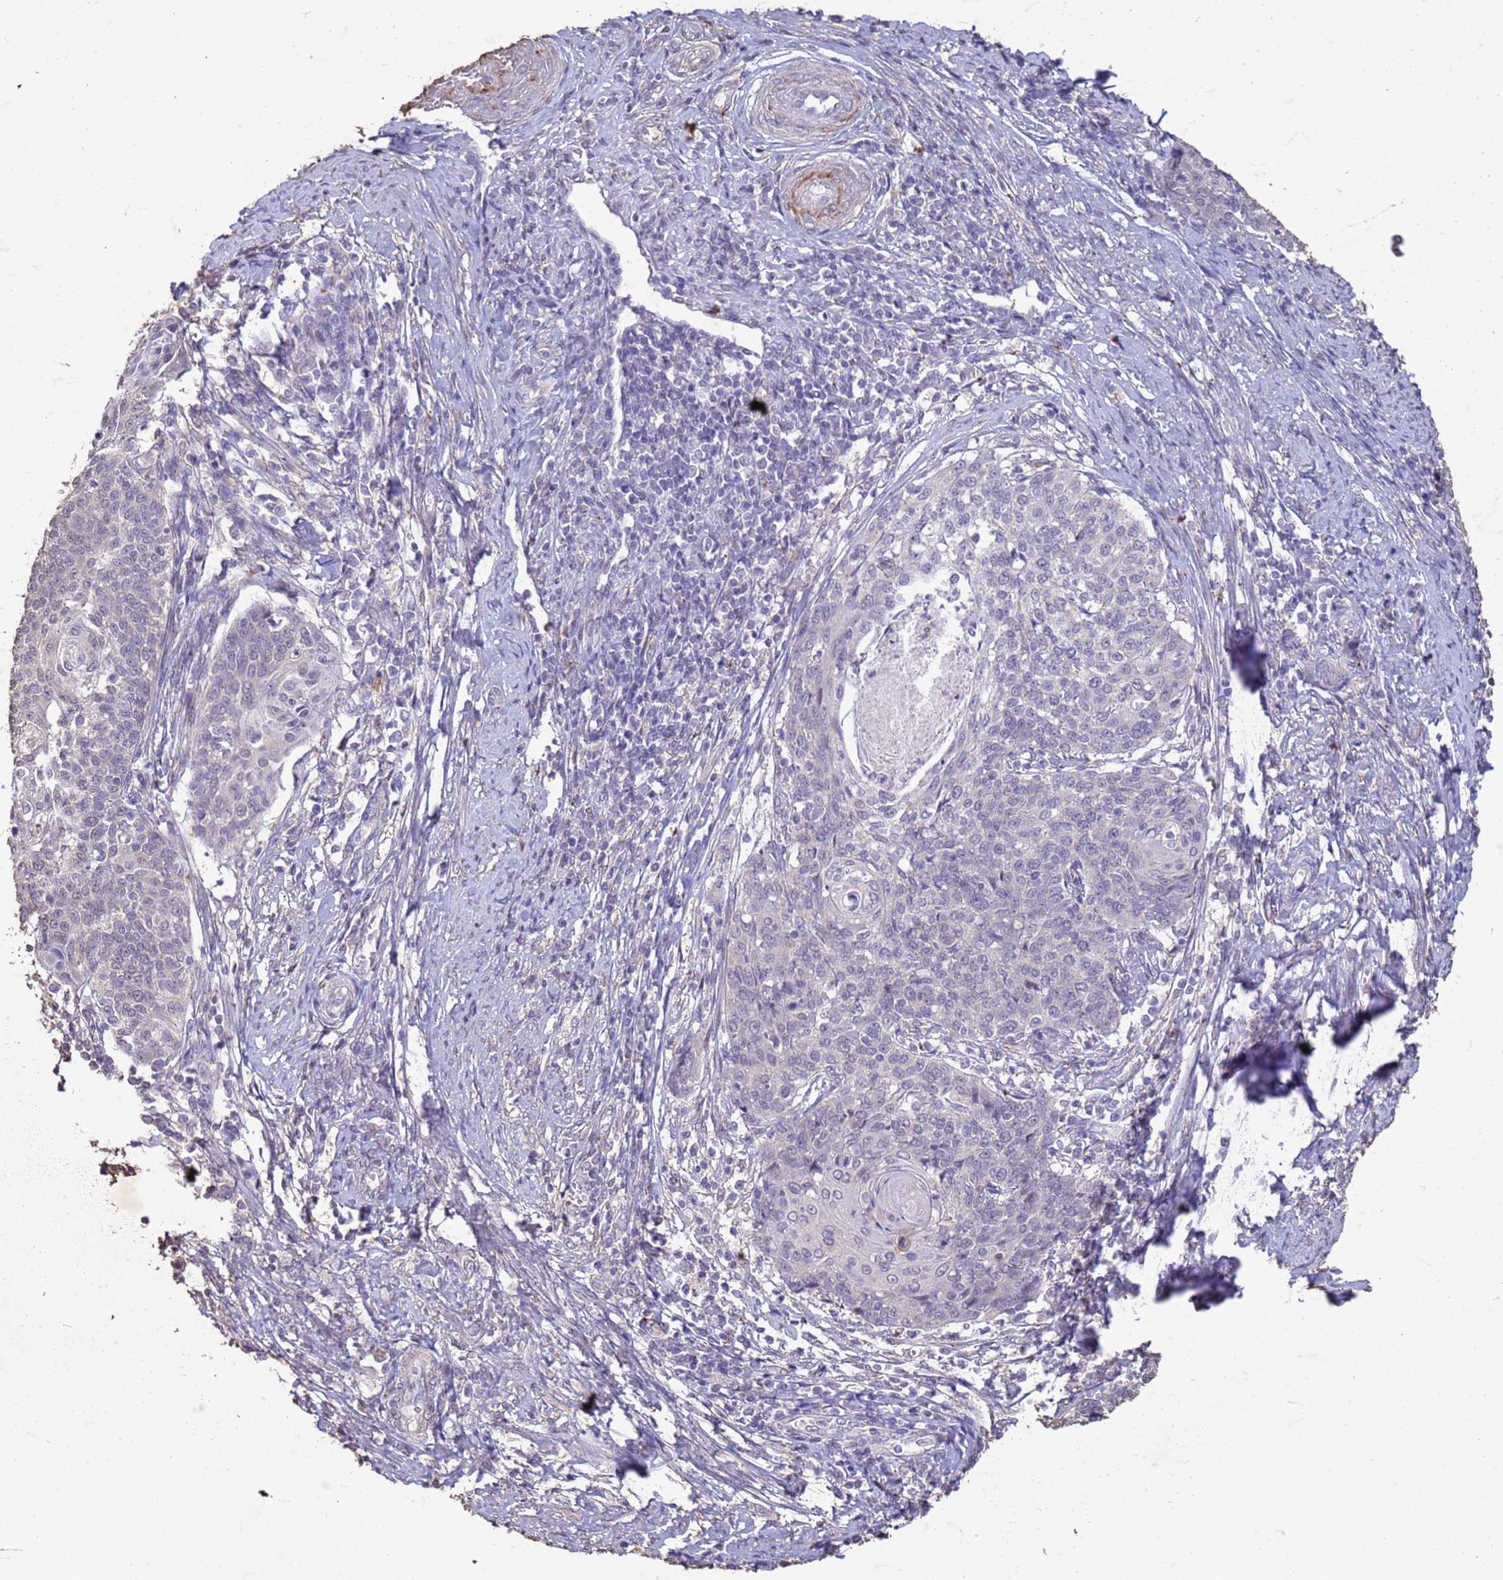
{"staining": {"intensity": "negative", "quantity": "none", "location": "none"}, "tissue": "cervical cancer", "cell_type": "Tumor cells", "image_type": "cancer", "snomed": [{"axis": "morphology", "description": "Squamous cell carcinoma, NOS"}, {"axis": "topography", "description": "Cervix"}], "caption": "A high-resolution micrograph shows IHC staining of cervical squamous cell carcinoma, which shows no significant staining in tumor cells.", "gene": "SLC25A15", "patient": {"sex": "female", "age": 39}}